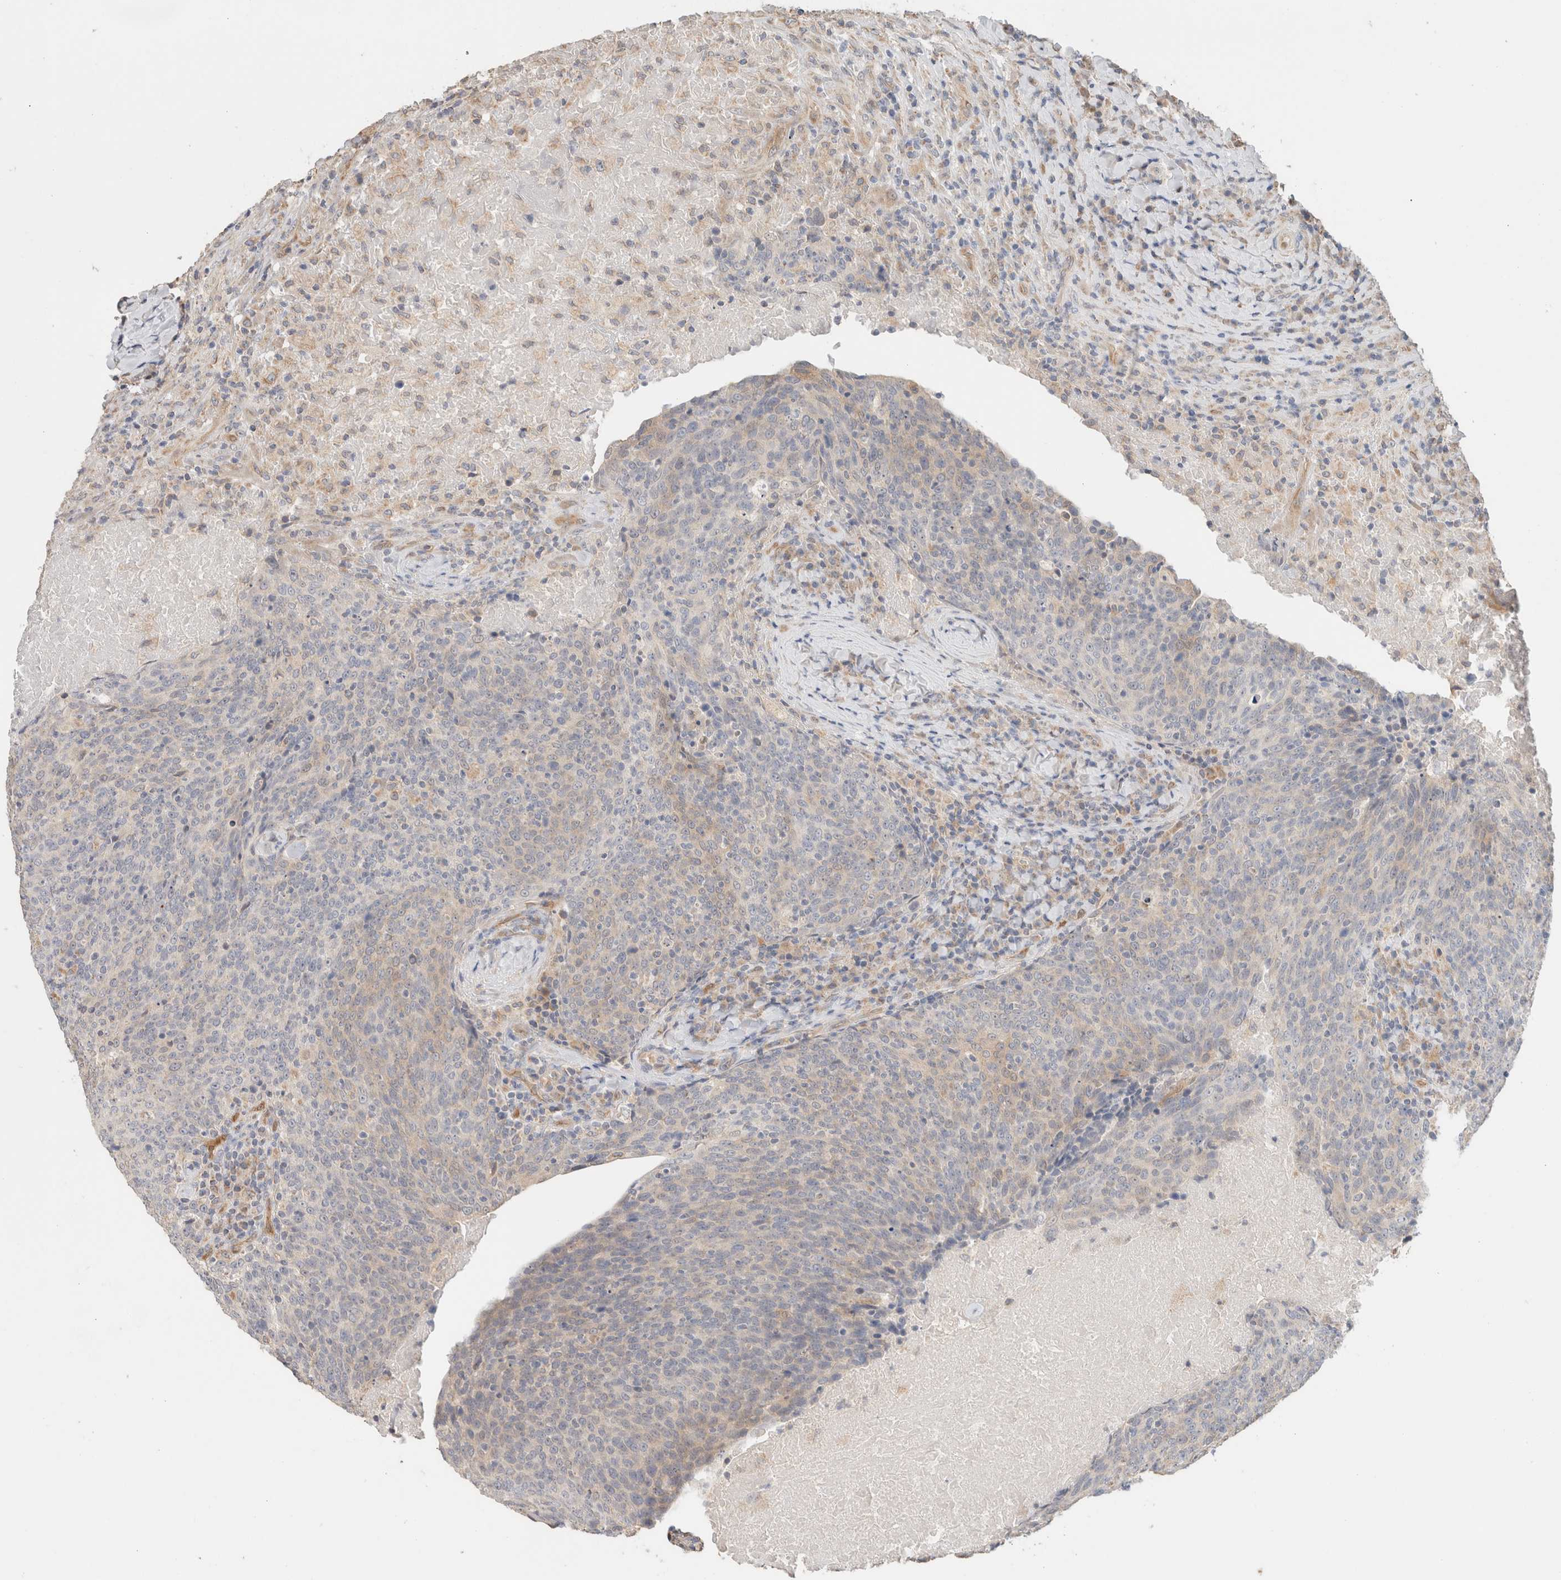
{"staining": {"intensity": "negative", "quantity": "none", "location": "none"}, "tissue": "head and neck cancer", "cell_type": "Tumor cells", "image_type": "cancer", "snomed": [{"axis": "morphology", "description": "Squamous cell carcinoma, NOS"}, {"axis": "morphology", "description": "Squamous cell carcinoma, metastatic, NOS"}, {"axis": "topography", "description": "Lymph node"}, {"axis": "topography", "description": "Head-Neck"}], "caption": "This is an immunohistochemistry histopathology image of metastatic squamous cell carcinoma (head and neck). There is no positivity in tumor cells.", "gene": "CA13", "patient": {"sex": "male", "age": 62}}